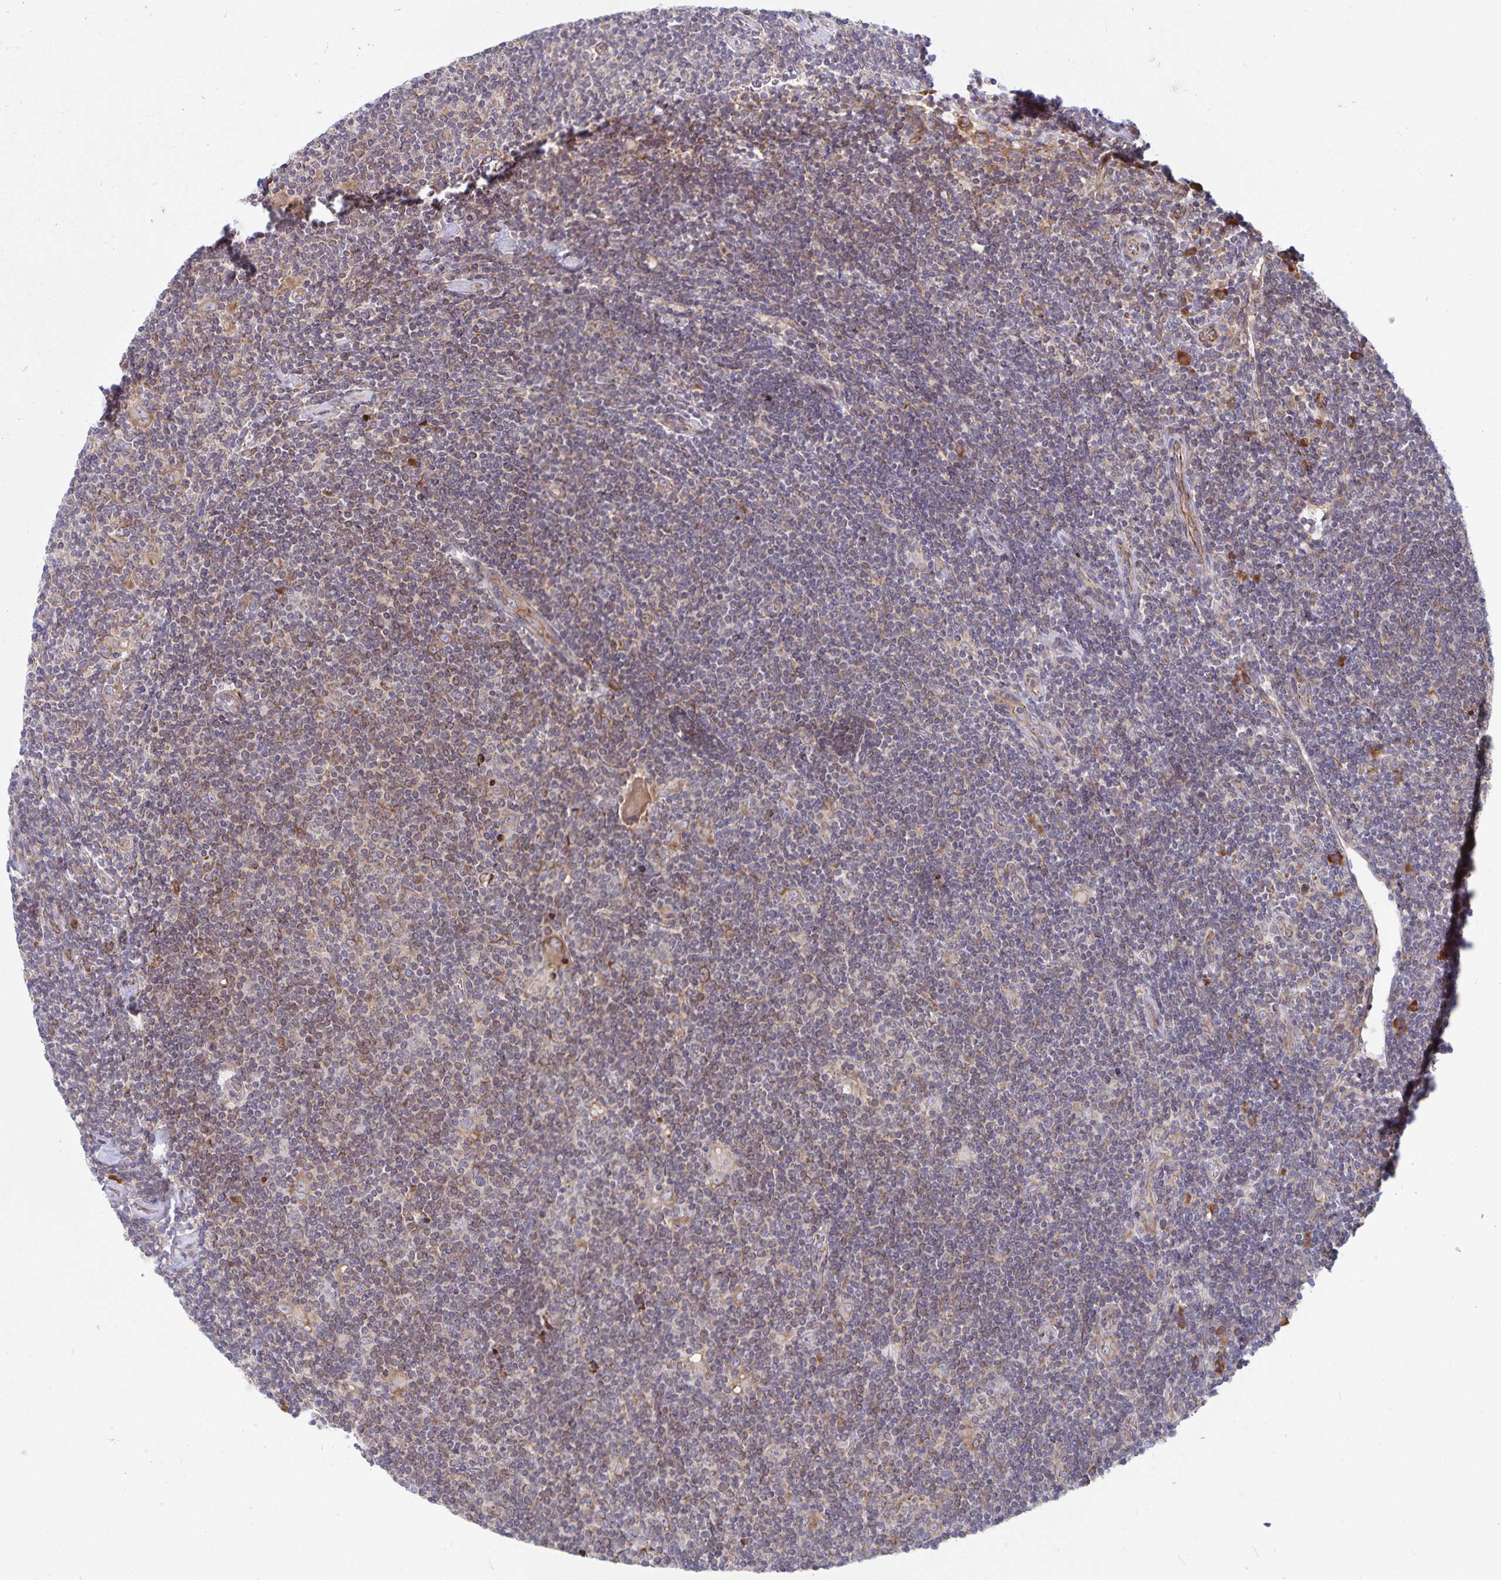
{"staining": {"intensity": "moderate", "quantity": "25%-75%", "location": "cytoplasmic/membranous"}, "tissue": "lymphoma", "cell_type": "Tumor cells", "image_type": "cancer", "snomed": [{"axis": "morphology", "description": "Hodgkin's disease, NOS"}, {"axis": "topography", "description": "Lymph node"}], "caption": "Hodgkin's disease stained with a protein marker reveals moderate staining in tumor cells.", "gene": "SEC62", "patient": {"sex": "male", "age": 40}}